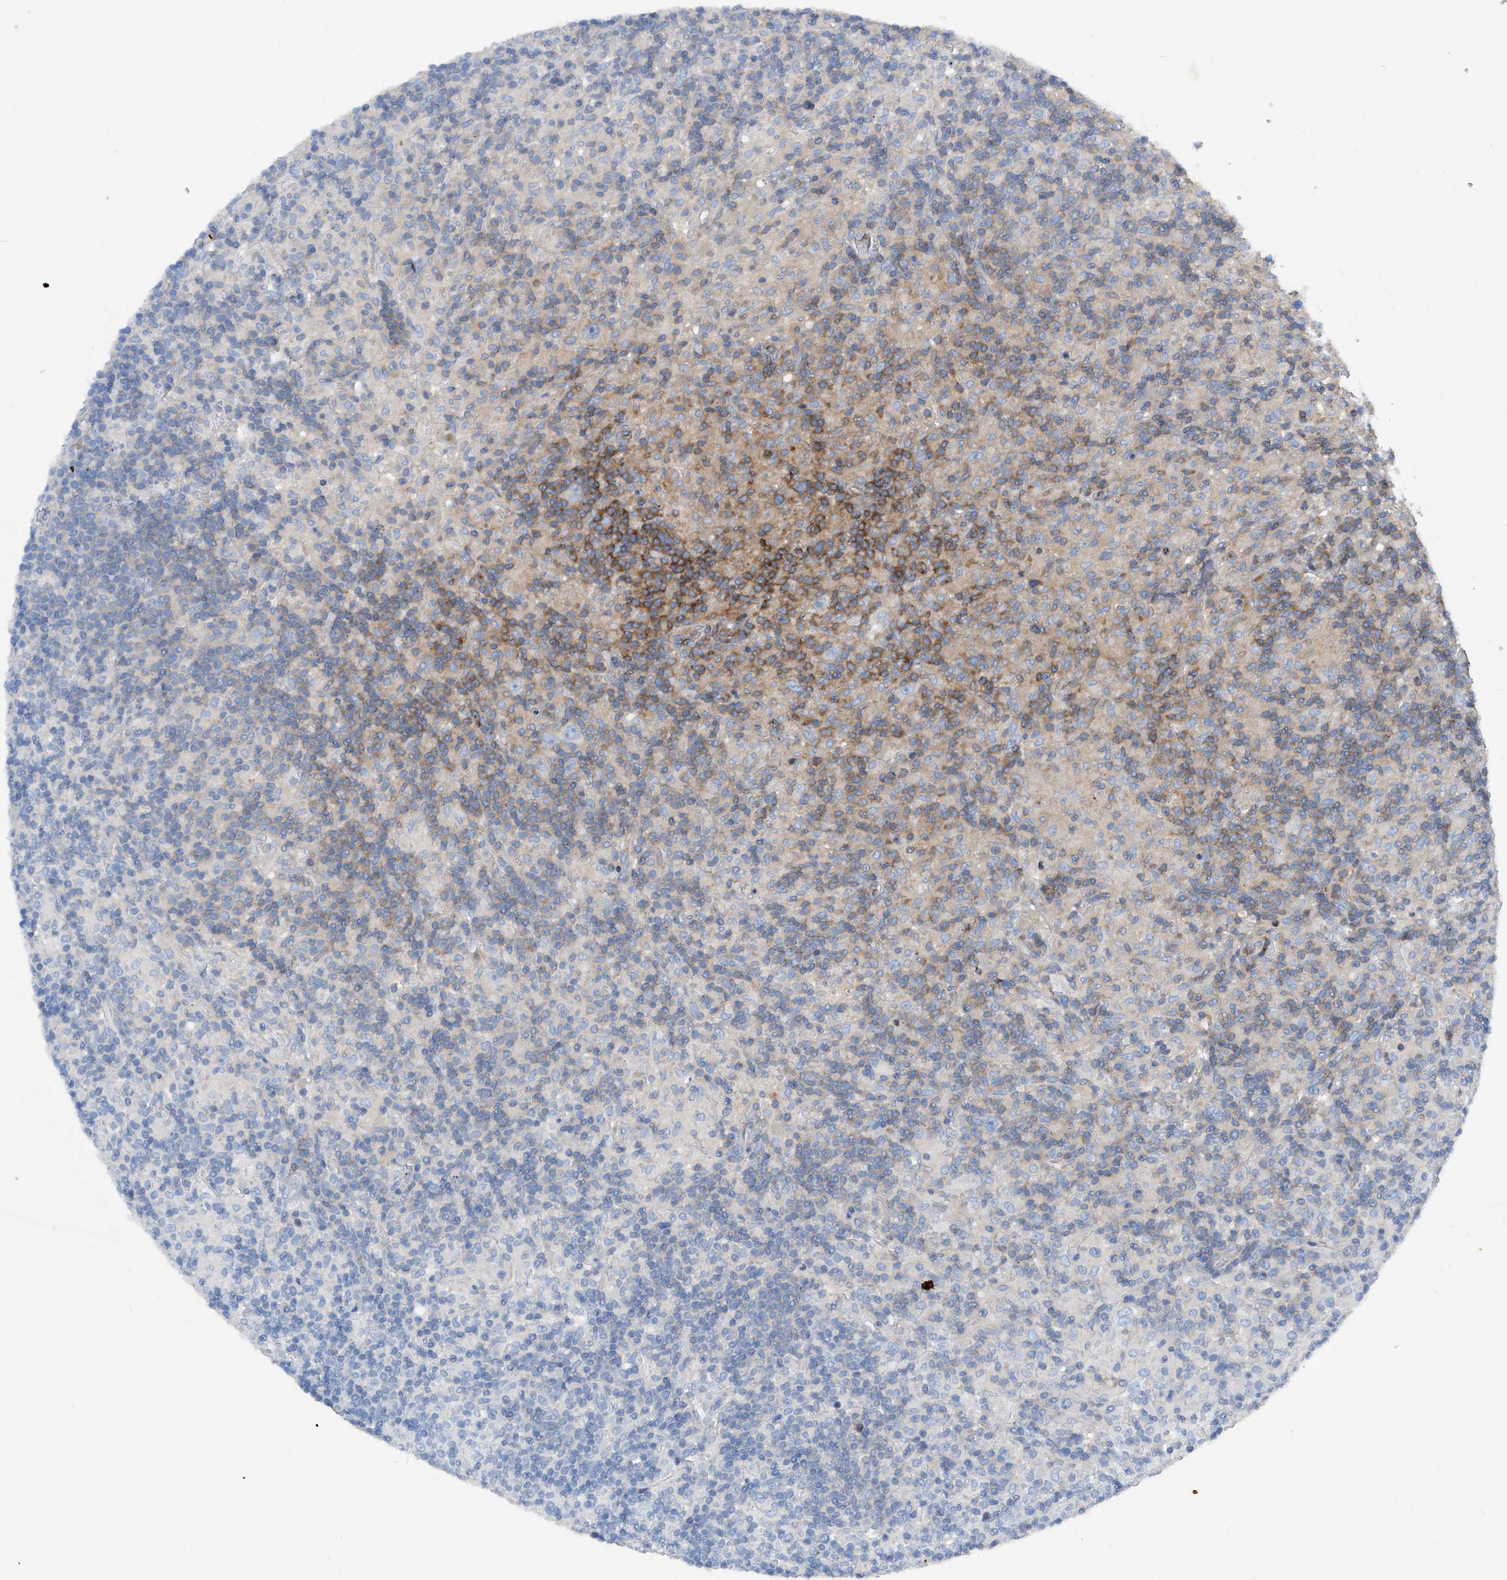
{"staining": {"intensity": "negative", "quantity": "none", "location": "none"}, "tissue": "lymphoma", "cell_type": "Tumor cells", "image_type": "cancer", "snomed": [{"axis": "morphology", "description": "Hodgkin's disease, NOS"}, {"axis": "topography", "description": "Lymph node"}], "caption": "The photomicrograph reveals no significant positivity in tumor cells of Hodgkin's disease.", "gene": "ZNF484", "patient": {"sex": "male", "age": 70}}